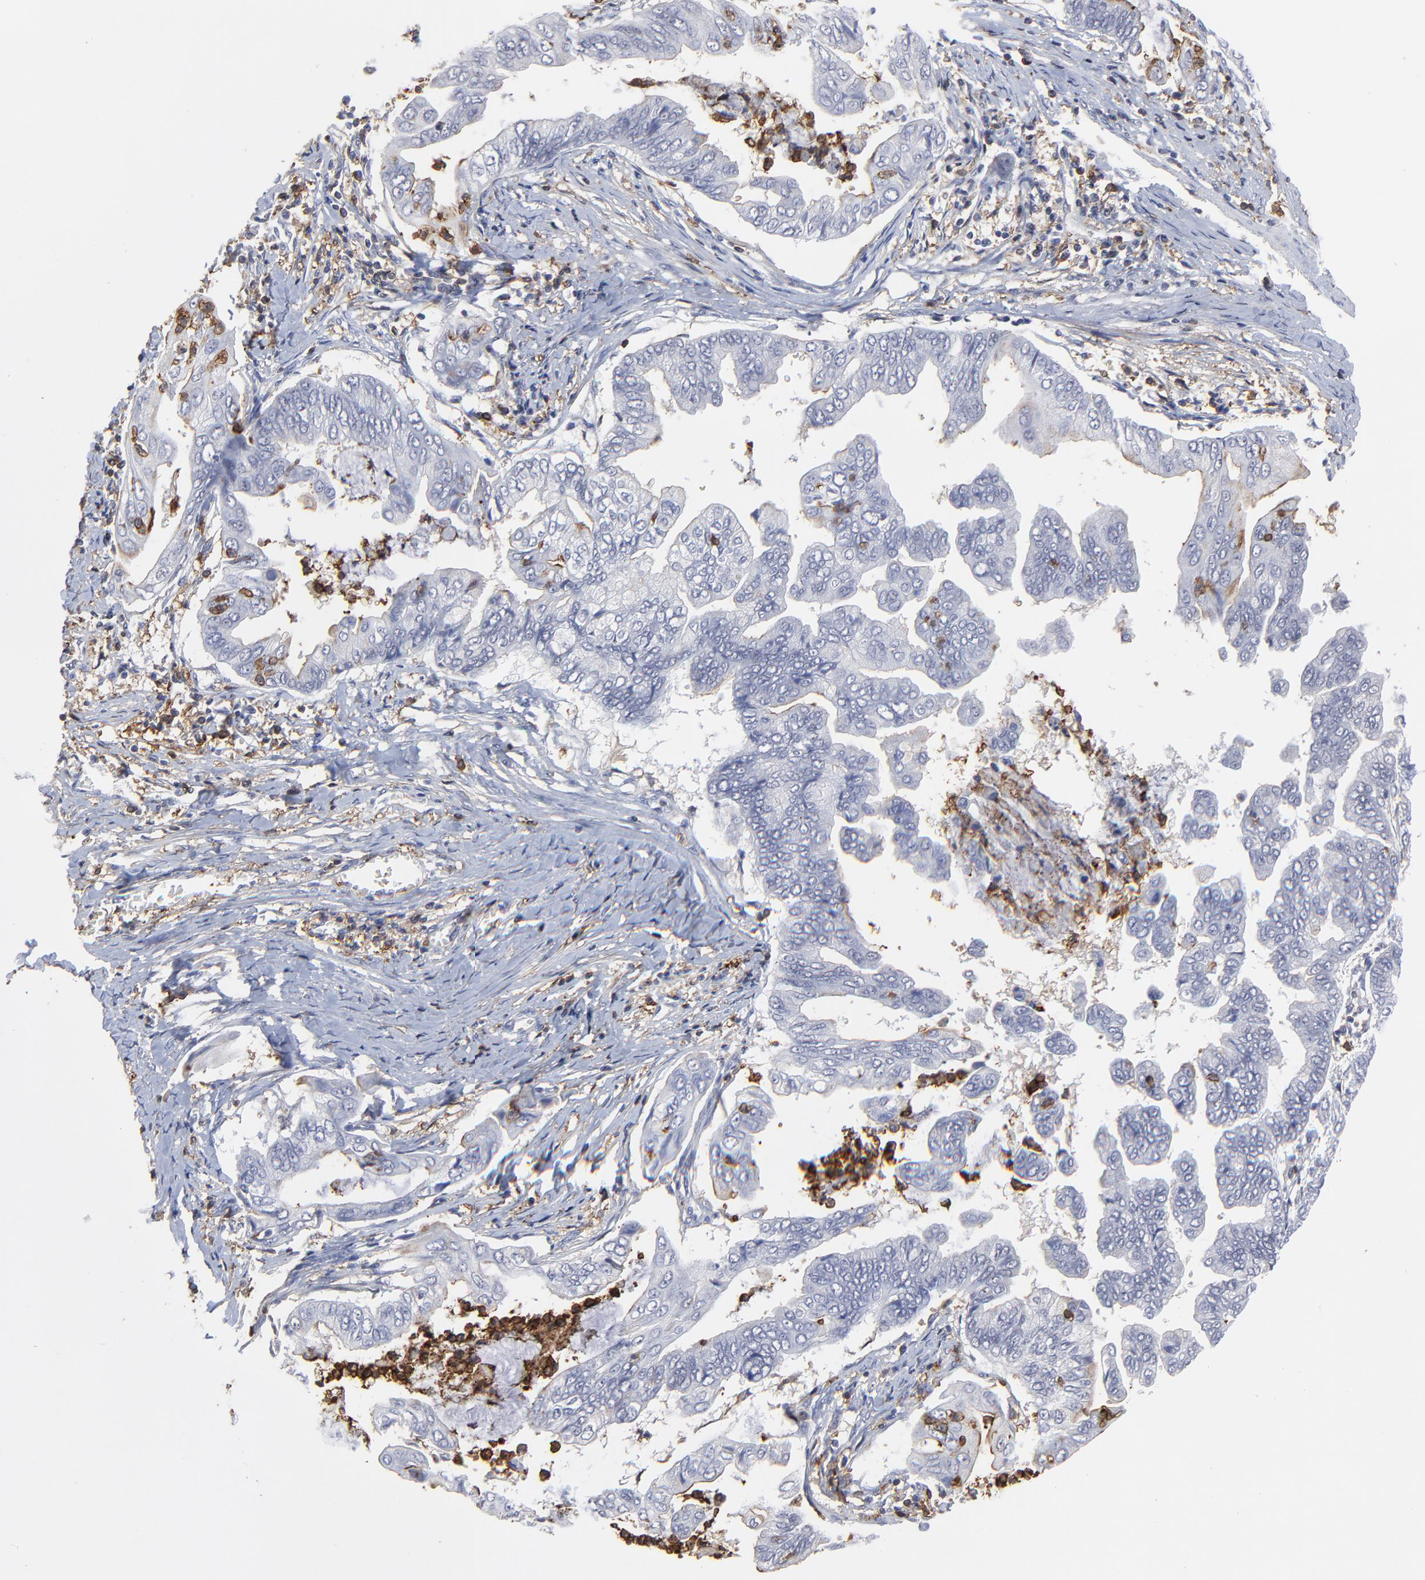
{"staining": {"intensity": "negative", "quantity": "none", "location": "none"}, "tissue": "stomach cancer", "cell_type": "Tumor cells", "image_type": "cancer", "snomed": [{"axis": "morphology", "description": "Adenocarcinoma, NOS"}, {"axis": "topography", "description": "Stomach, upper"}], "caption": "IHC histopathology image of neoplastic tissue: stomach cancer (adenocarcinoma) stained with DAB (3,3'-diaminobenzidine) demonstrates no significant protein staining in tumor cells. (Stains: DAB immunohistochemistry with hematoxylin counter stain, Microscopy: brightfield microscopy at high magnification).", "gene": "SLC6A14", "patient": {"sex": "male", "age": 80}}